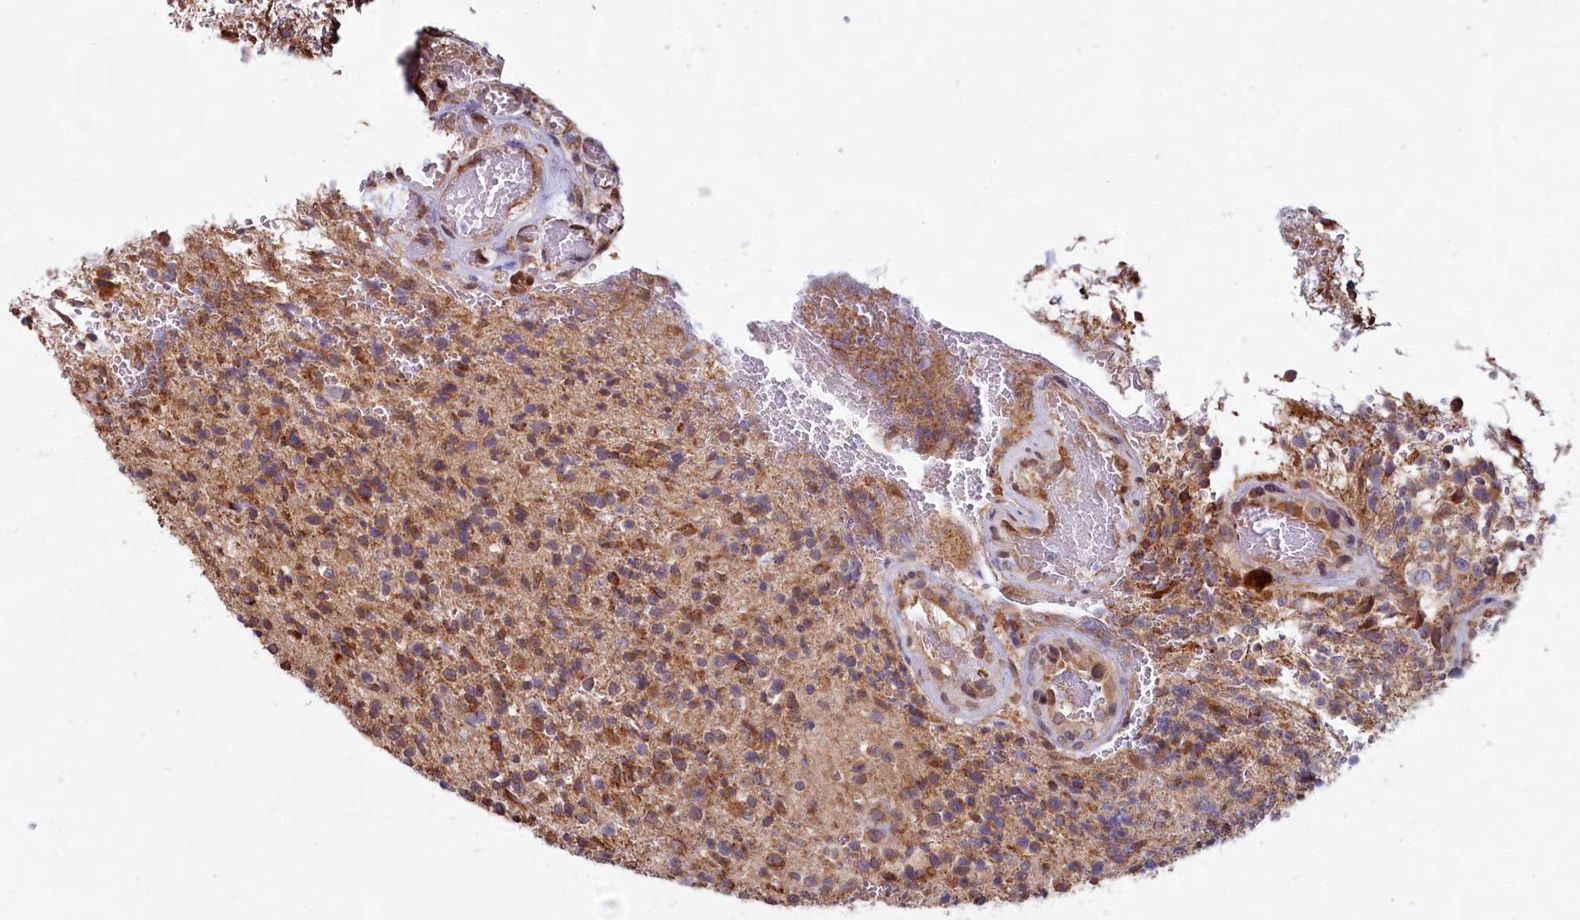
{"staining": {"intensity": "moderate", "quantity": "<25%", "location": "cytoplasmic/membranous"}, "tissue": "glioma", "cell_type": "Tumor cells", "image_type": "cancer", "snomed": [{"axis": "morphology", "description": "Glioma, malignant, High grade"}, {"axis": "topography", "description": "Brain"}], "caption": "Brown immunohistochemical staining in human high-grade glioma (malignant) demonstrates moderate cytoplasmic/membranous expression in about <25% of tumor cells.", "gene": "TBC1D19", "patient": {"sex": "male", "age": 56}}